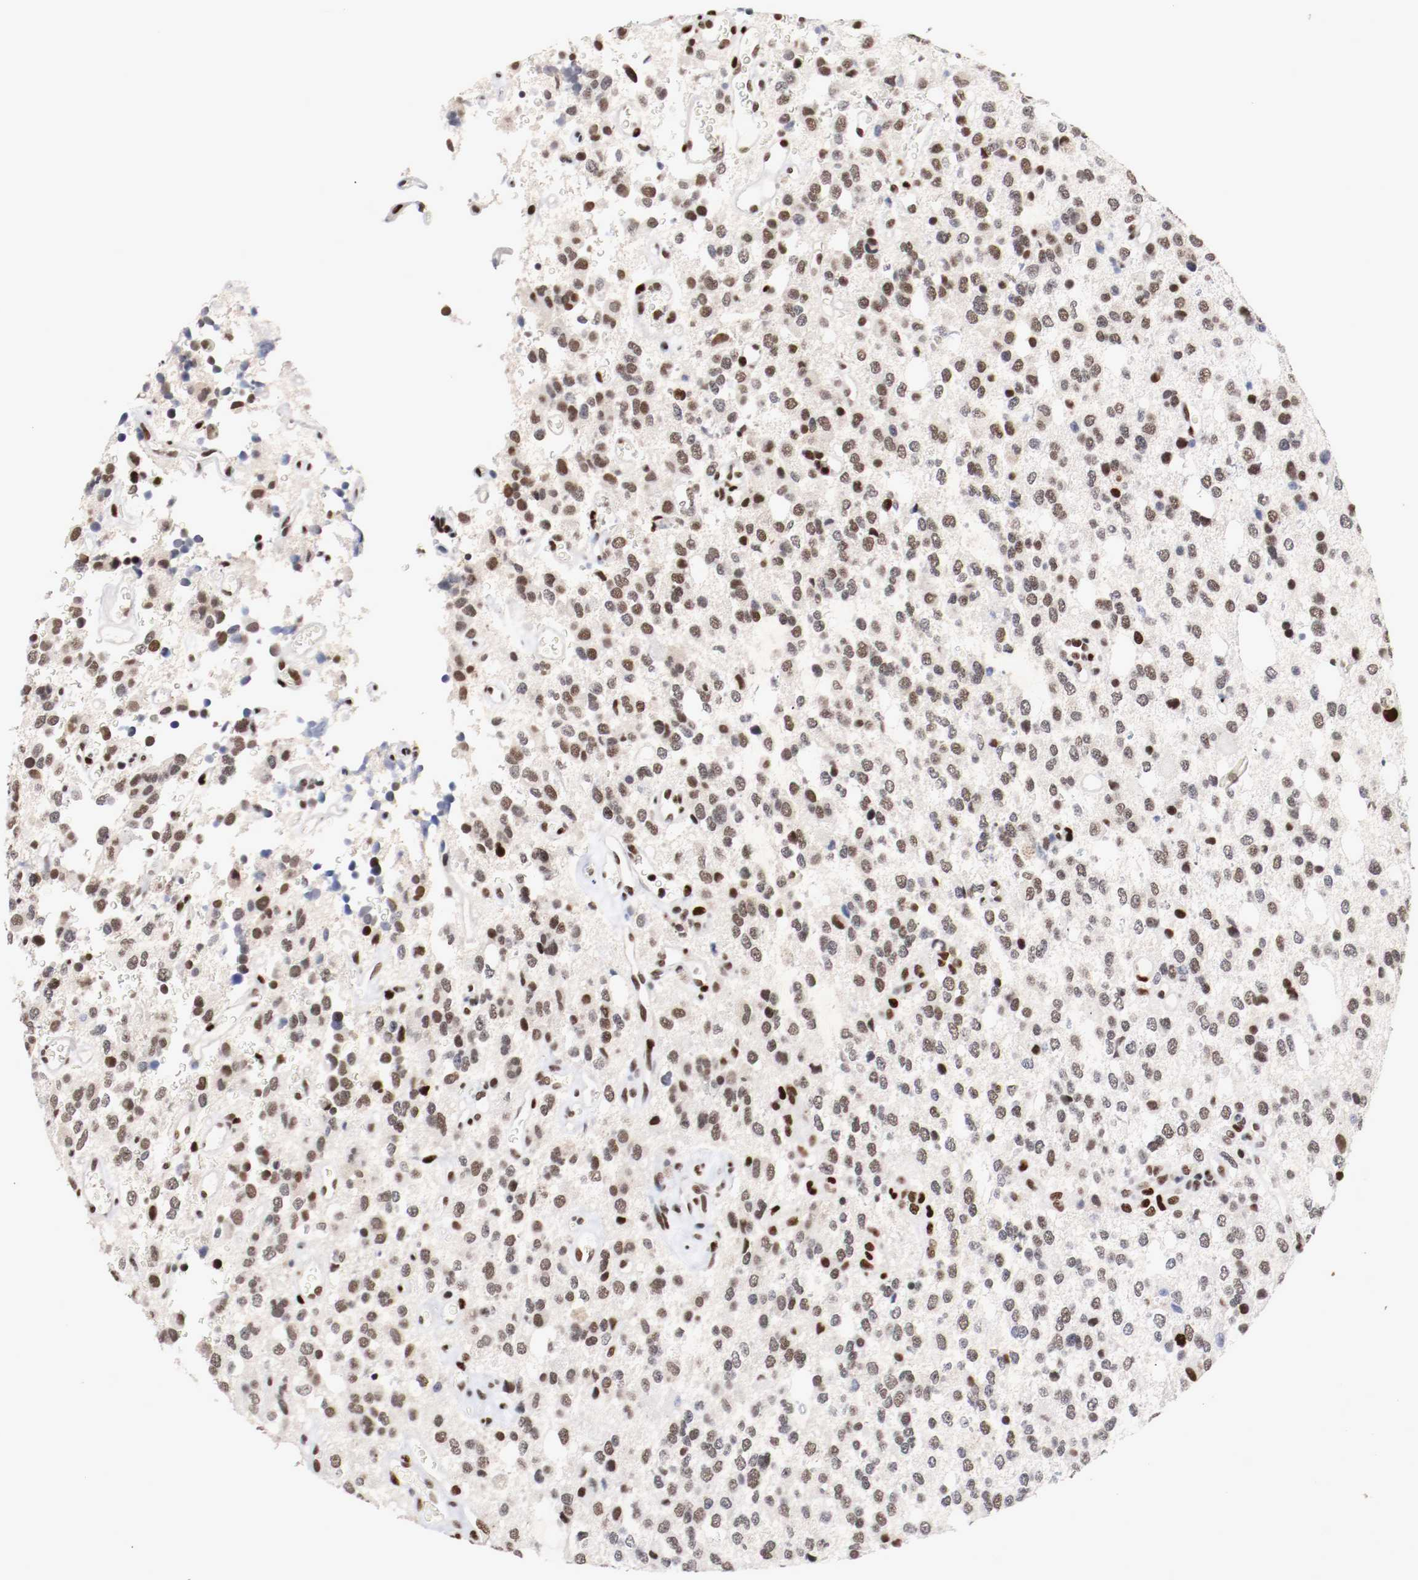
{"staining": {"intensity": "weak", "quantity": "25%-75%", "location": "nuclear"}, "tissue": "glioma", "cell_type": "Tumor cells", "image_type": "cancer", "snomed": [{"axis": "morphology", "description": "Glioma, malignant, High grade"}, {"axis": "topography", "description": "Brain"}], "caption": "There is low levels of weak nuclear staining in tumor cells of high-grade glioma (malignant), as demonstrated by immunohistochemical staining (brown color).", "gene": "MEF2D", "patient": {"sex": "male", "age": 47}}